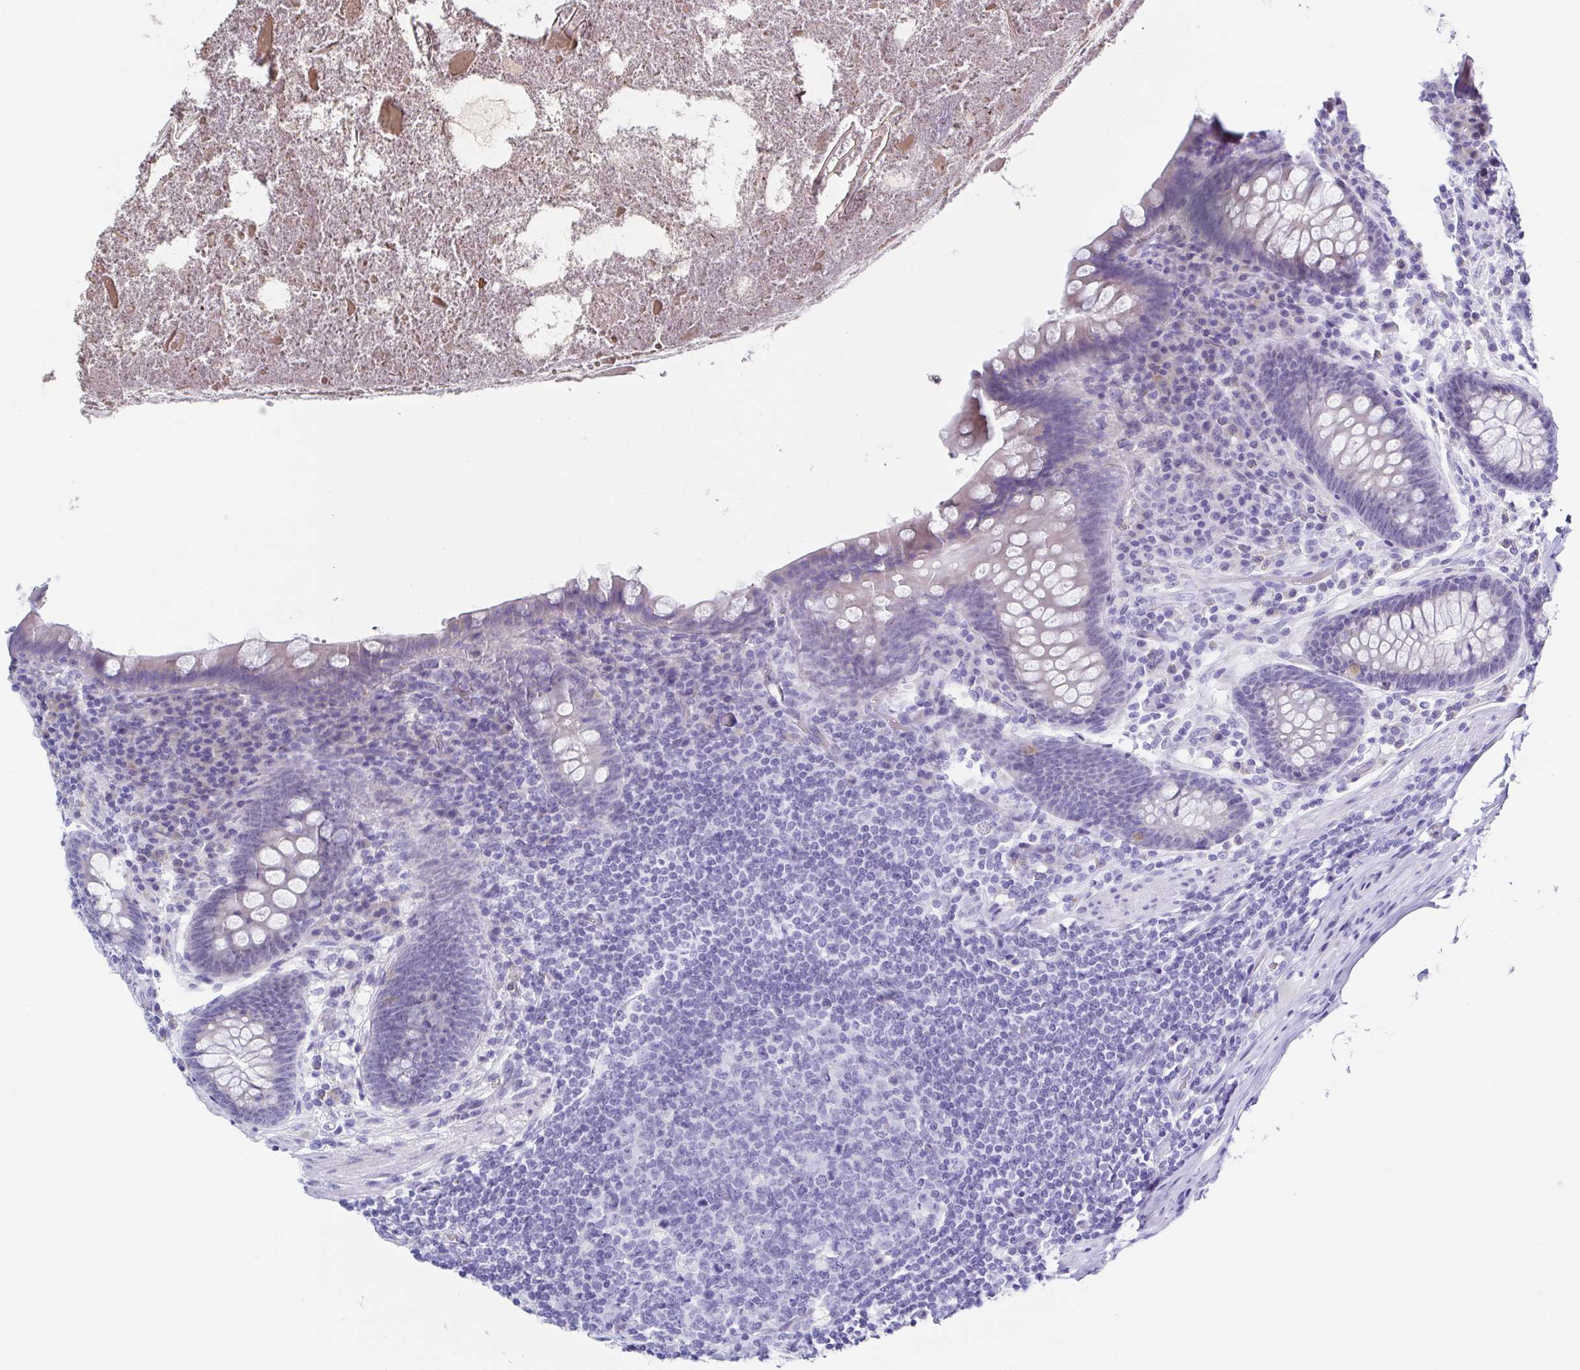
{"staining": {"intensity": "negative", "quantity": "none", "location": "none"}, "tissue": "appendix", "cell_type": "Glandular cells", "image_type": "normal", "snomed": [{"axis": "morphology", "description": "Normal tissue, NOS"}, {"axis": "topography", "description": "Appendix"}], "caption": "Appendix stained for a protein using immunohistochemistry (IHC) demonstrates no positivity glandular cells.", "gene": "TNNT2", "patient": {"sex": "male", "age": 71}}